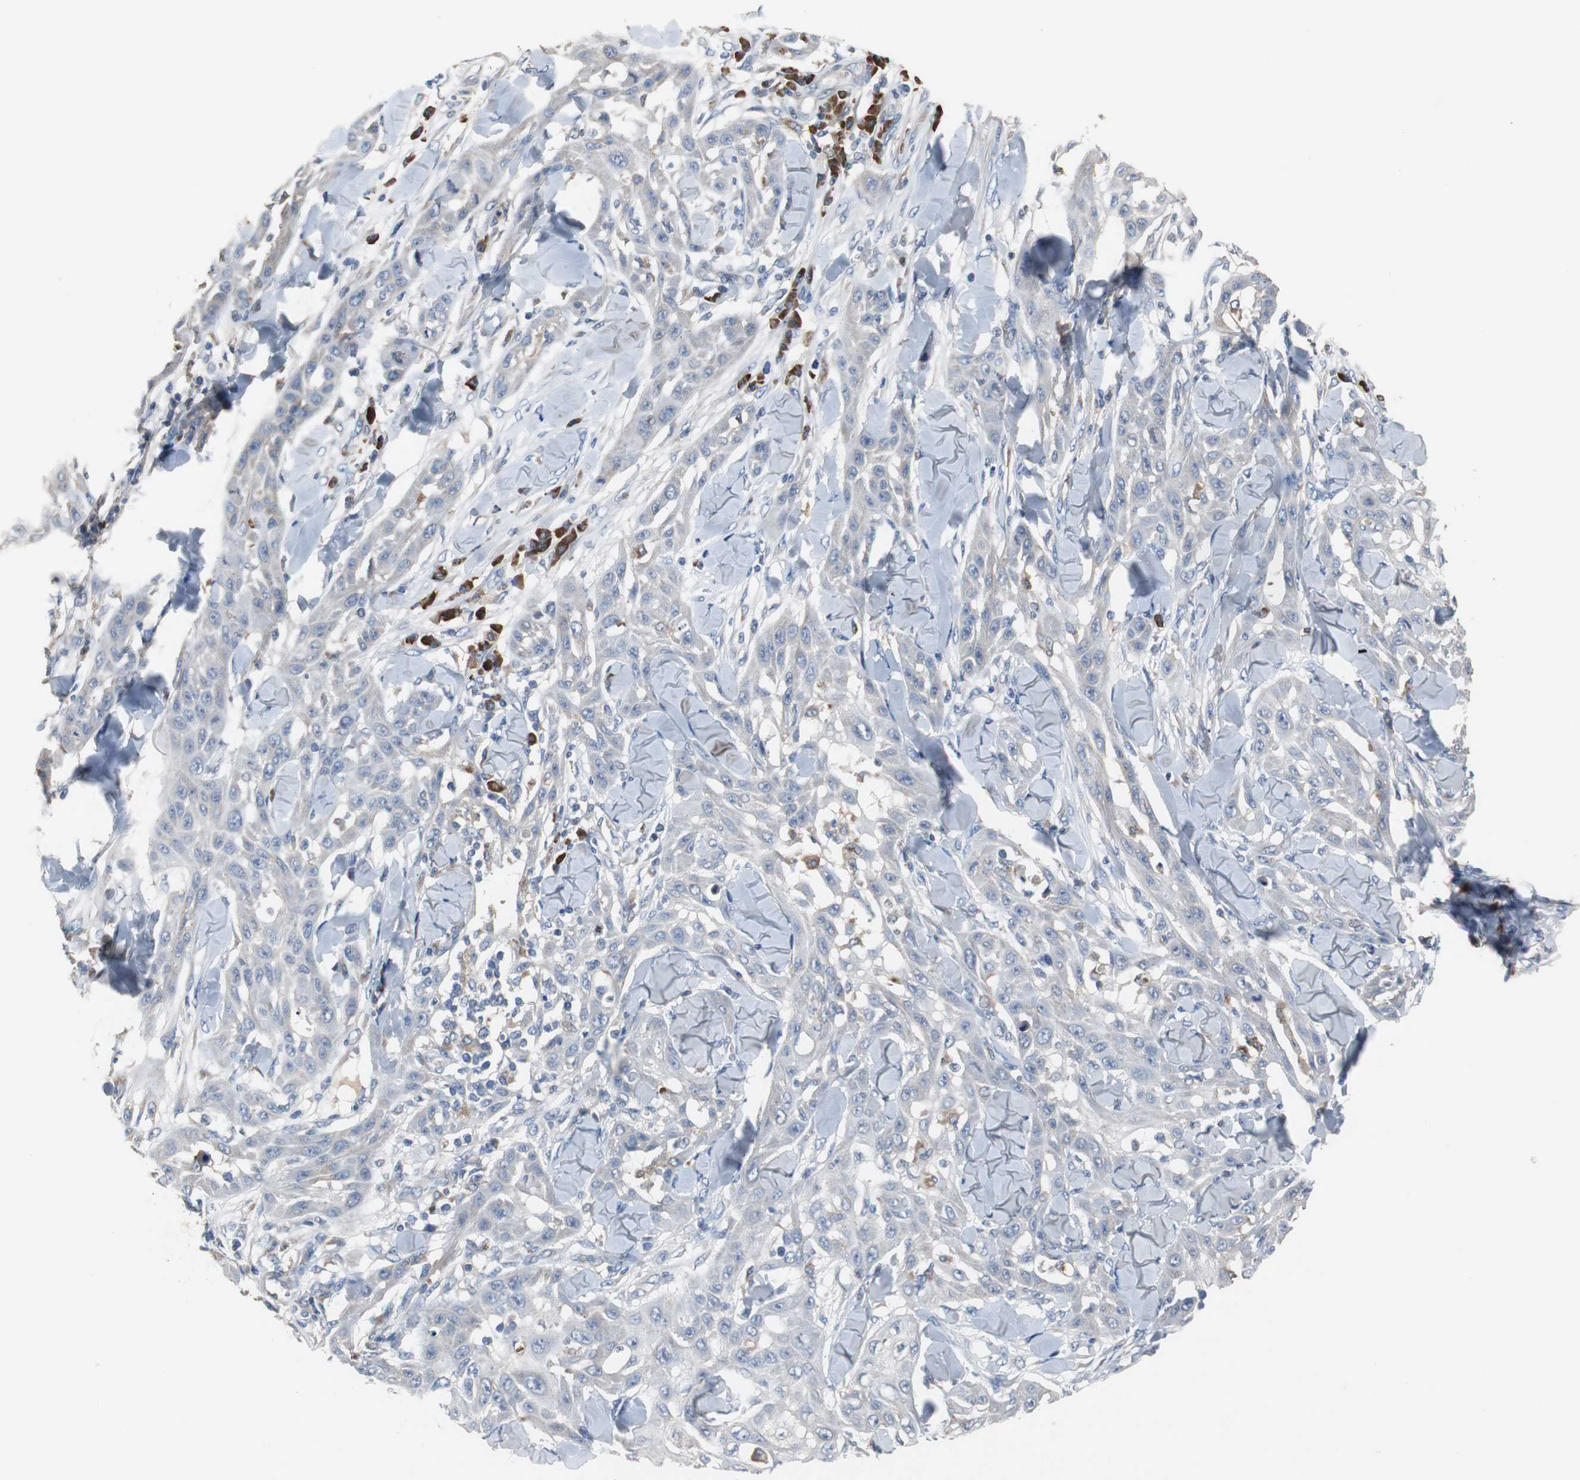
{"staining": {"intensity": "weak", "quantity": "<25%", "location": "cytoplasmic/membranous"}, "tissue": "skin cancer", "cell_type": "Tumor cells", "image_type": "cancer", "snomed": [{"axis": "morphology", "description": "Squamous cell carcinoma, NOS"}, {"axis": "topography", "description": "Skin"}], "caption": "Skin squamous cell carcinoma was stained to show a protein in brown. There is no significant expression in tumor cells. (DAB (3,3'-diaminobenzidine) immunohistochemistry, high magnification).", "gene": "SORT1", "patient": {"sex": "male", "age": 24}}